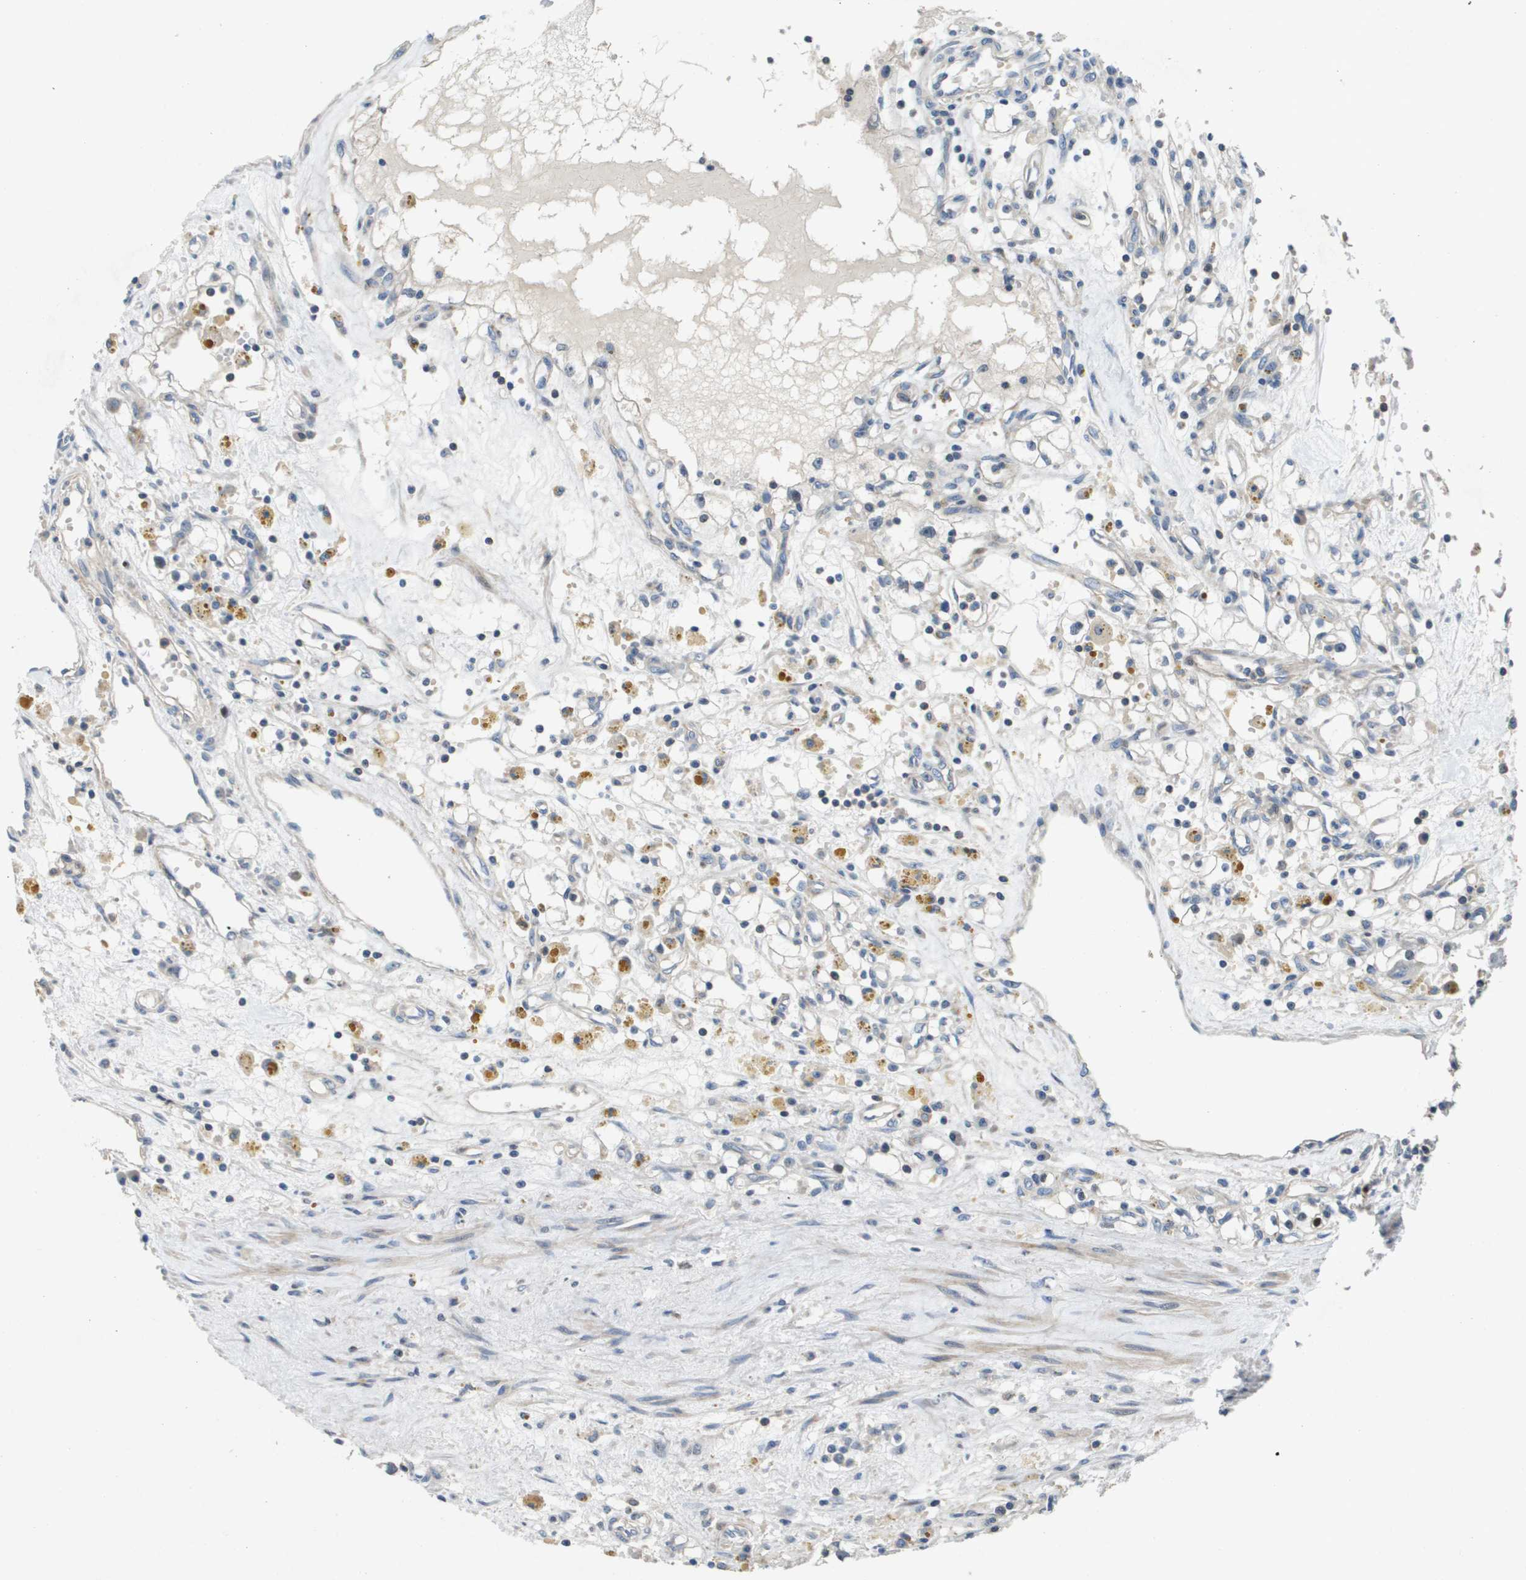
{"staining": {"intensity": "negative", "quantity": "none", "location": "none"}, "tissue": "renal cancer", "cell_type": "Tumor cells", "image_type": "cancer", "snomed": [{"axis": "morphology", "description": "Adenocarcinoma, NOS"}, {"axis": "topography", "description": "Kidney"}], "caption": "Tumor cells show no significant expression in renal adenocarcinoma. Nuclei are stained in blue.", "gene": "SCN4B", "patient": {"sex": "male", "age": 56}}